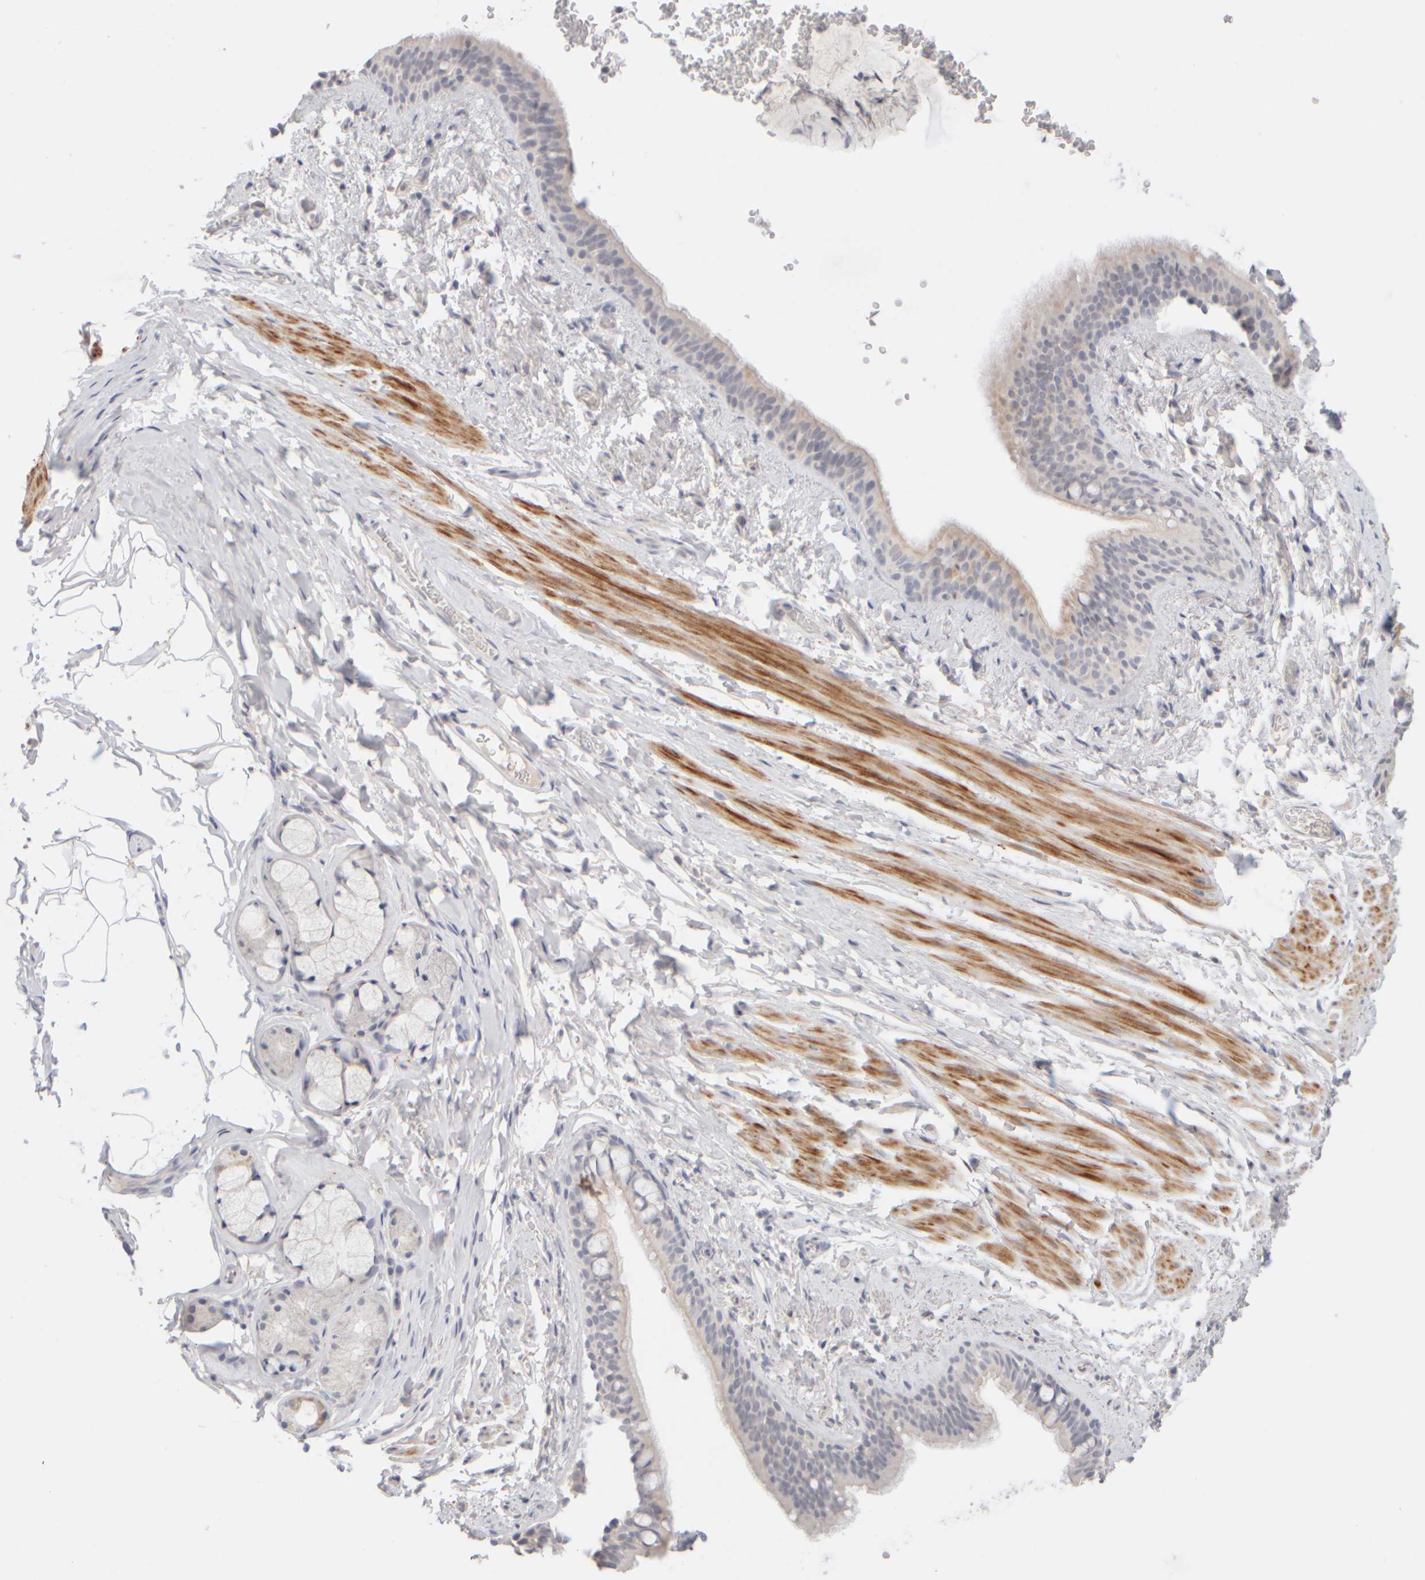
{"staining": {"intensity": "weak", "quantity": "<25%", "location": "cytoplasmic/membranous"}, "tissue": "bronchus", "cell_type": "Respiratory epithelial cells", "image_type": "normal", "snomed": [{"axis": "morphology", "description": "Normal tissue, NOS"}, {"axis": "topography", "description": "Cartilage tissue"}, {"axis": "topography", "description": "Bronchus"}, {"axis": "topography", "description": "Lung"}], "caption": "The immunohistochemistry (IHC) image has no significant staining in respiratory epithelial cells of bronchus. (Immunohistochemistry, brightfield microscopy, high magnification).", "gene": "ZNF112", "patient": {"sex": "male", "age": 64}}